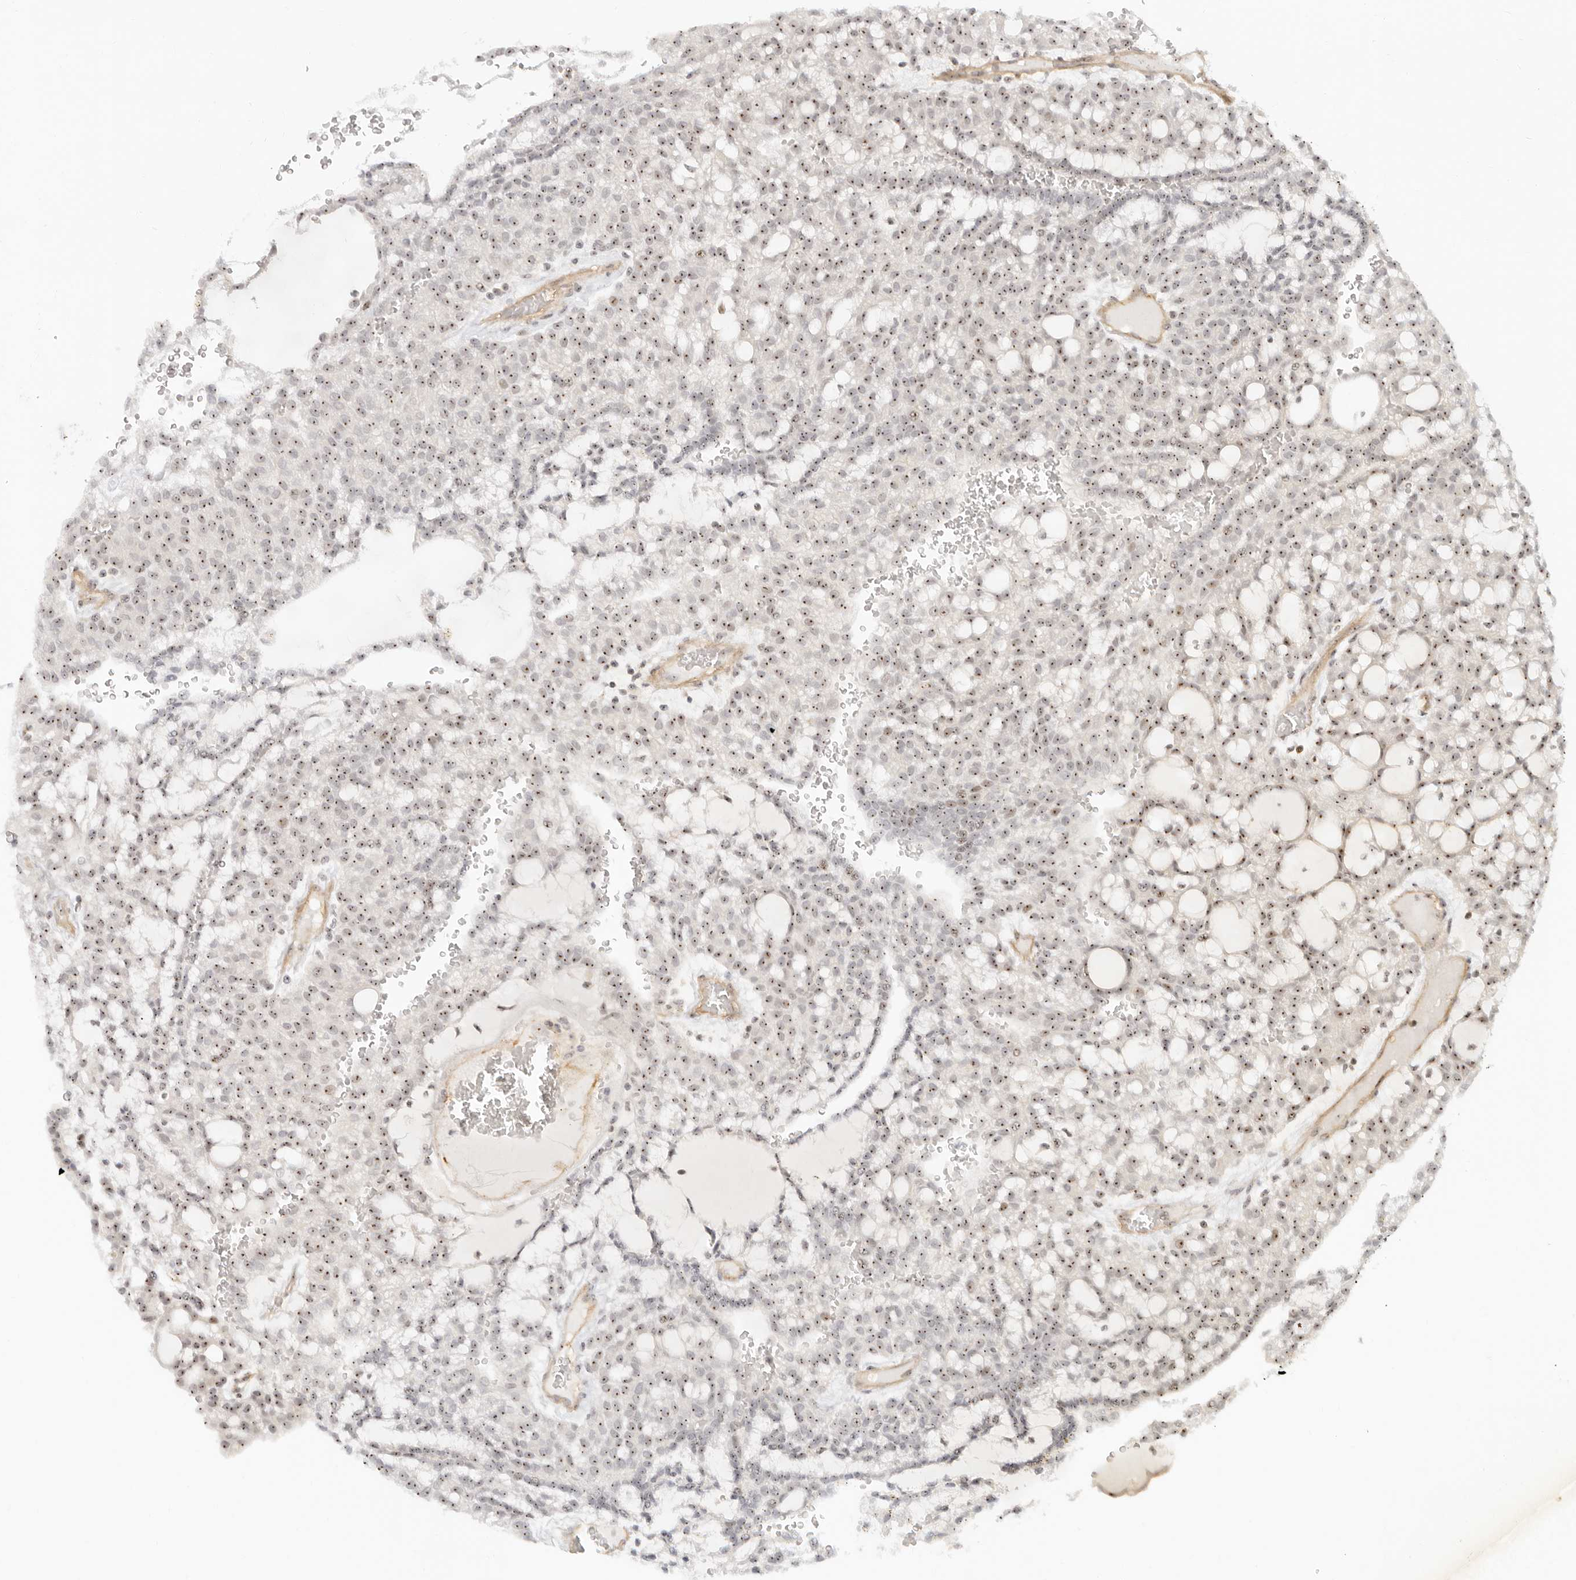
{"staining": {"intensity": "moderate", "quantity": ">75%", "location": "nuclear"}, "tissue": "renal cancer", "cell_type": "Tumor cells", "image_type": "cancer", "snomed": [{"axis": "morphology", "description": "Adenocarcinoma, NOS"}, {"axis": "topography", "description": "Kidney"}], "caption": "Renal cancer (adenocarcinoma) stained with a brown dye displays moderate nuclear positive positivity in about >75% of tumor cells.", "gene": "BAP1", "patient": {"sex": "male", "age": 63}}